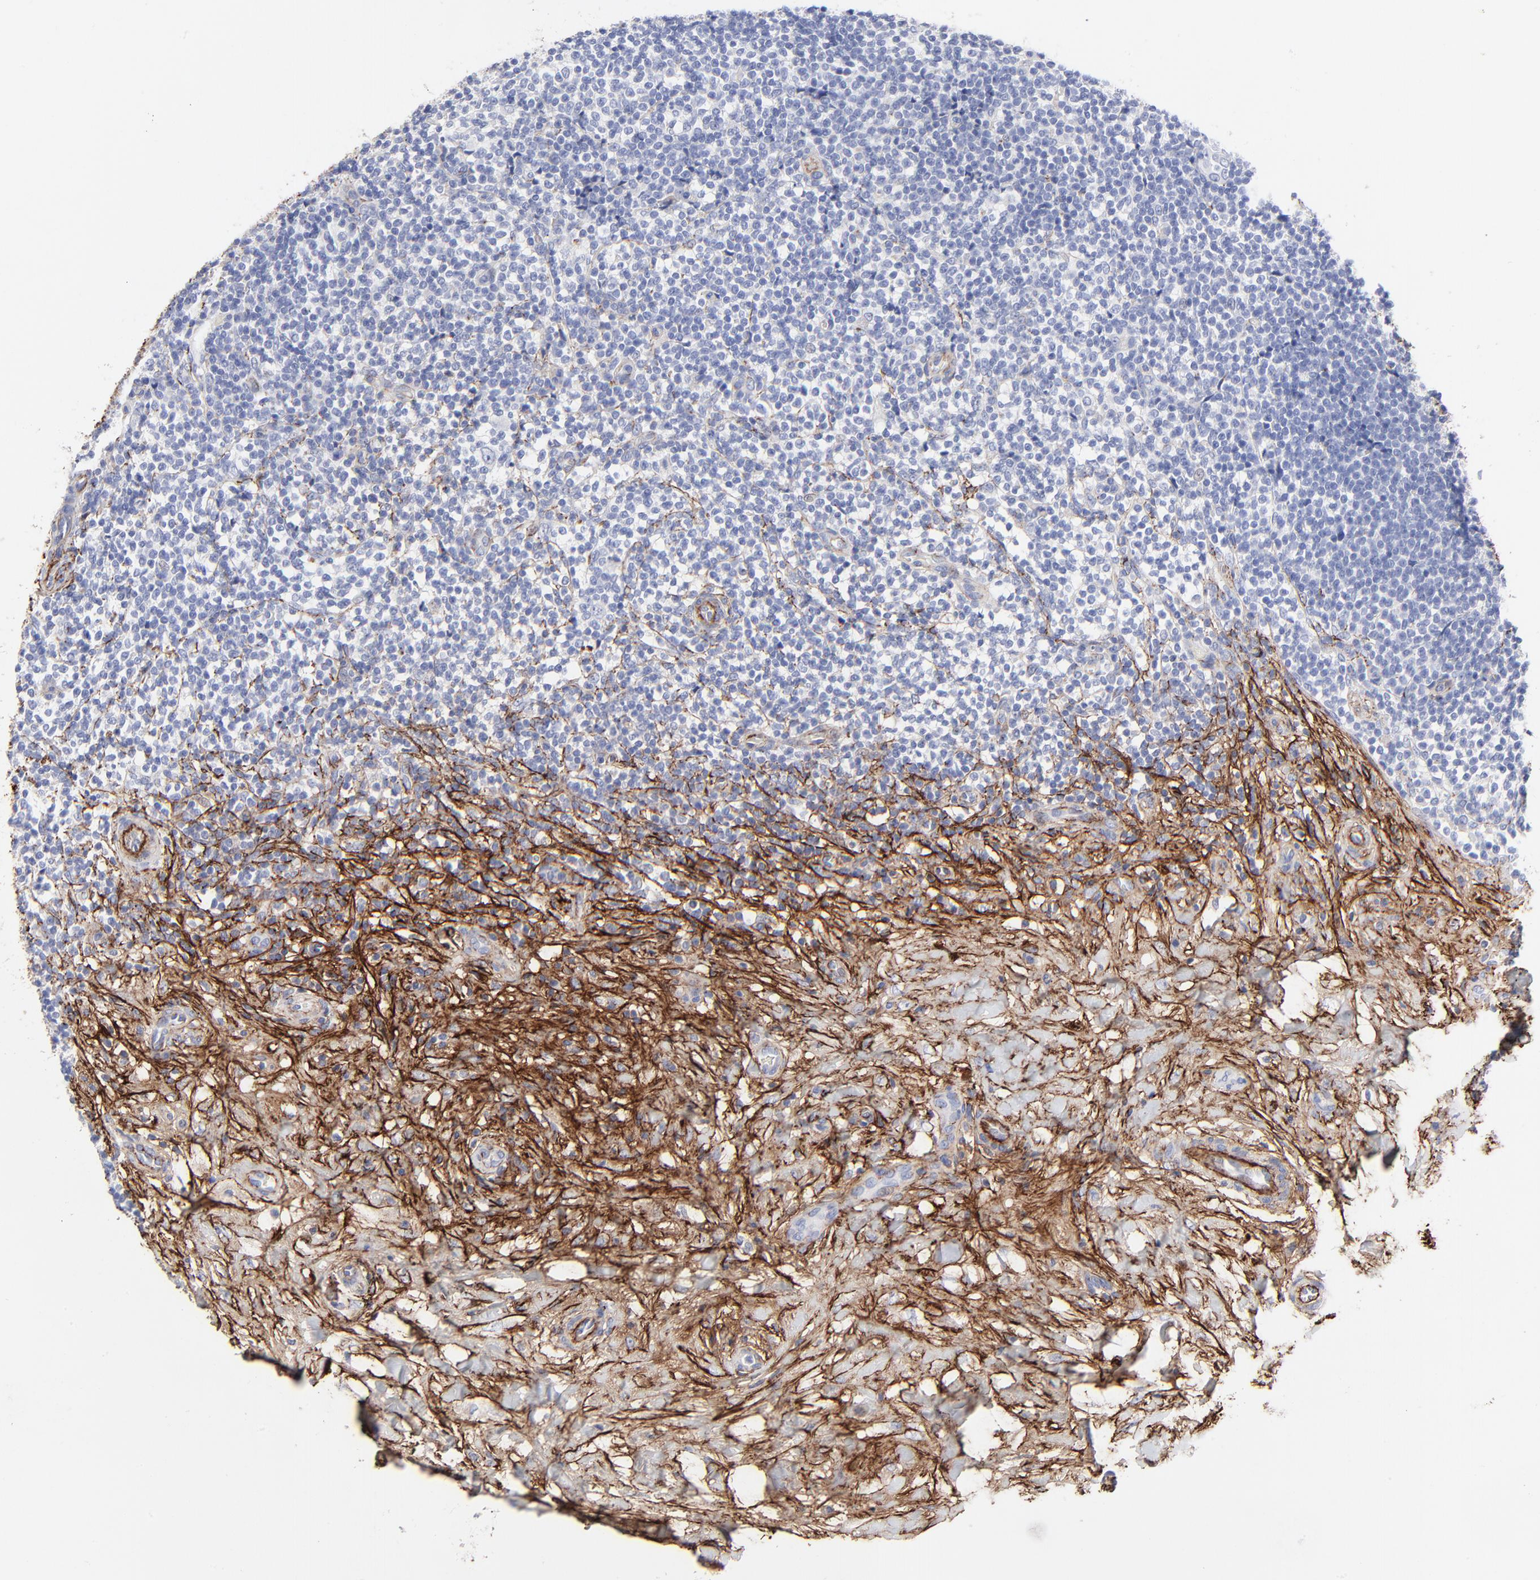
{"staining": {"intensity": "negative", "quantity": "none", "location": "none"}, "tissue": "lymphoma", "cell_type": "Tumor cells", "image_type": "cancer", "snomed": [{"axis": "morphology", "description": "Malignant lymphoma, non-Hodgkin's type, Low grade"}, {"axis": "topography", "description": "Lymph node"}], "caption": "An IHC micrograph of lymphoma is shown. There is no staining in tumor cells of lymphoma.", "gene": "FBLN2", "patient": {"sex": "female", "age": 76}}